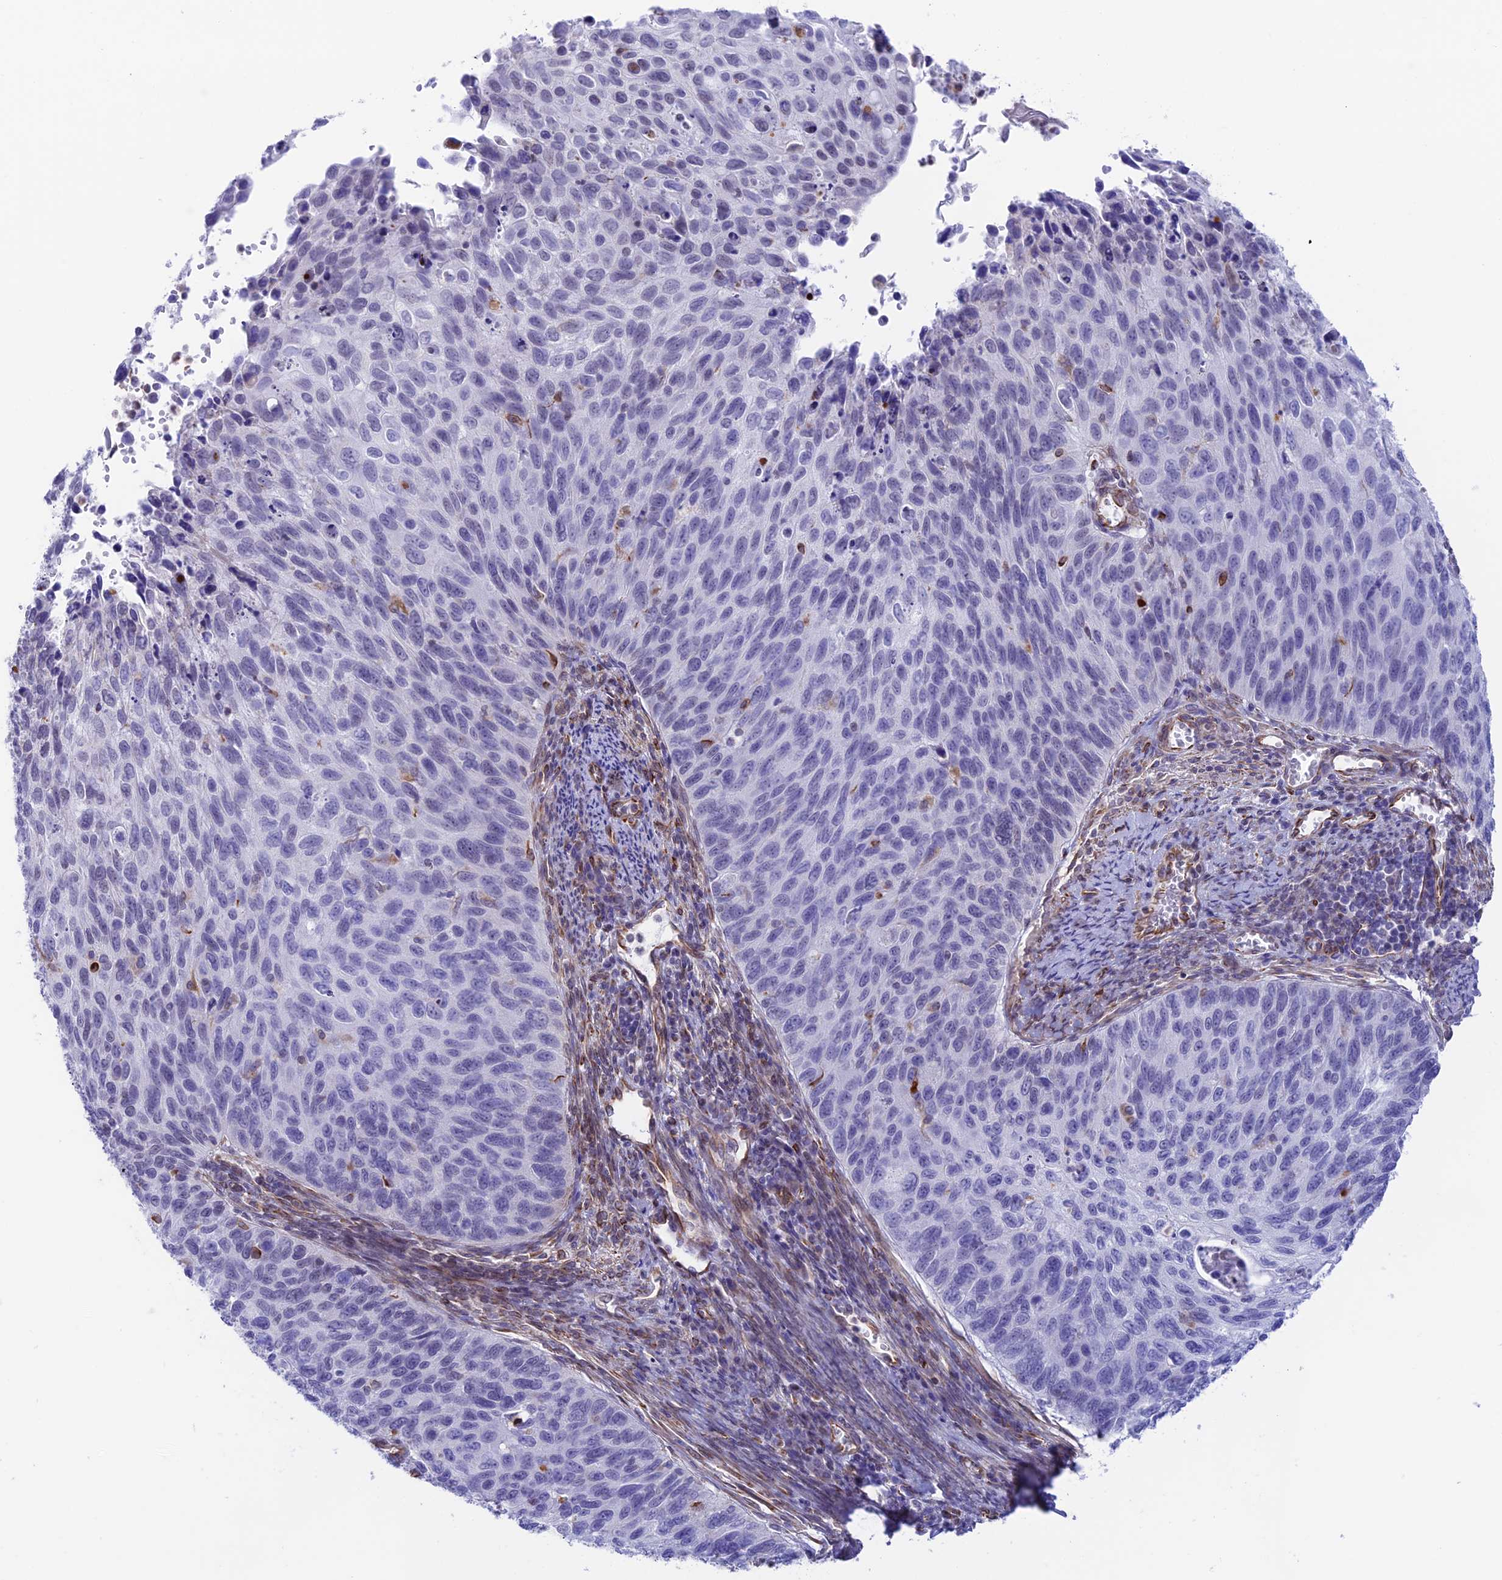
{"staining": {"intensity": "negative", "quantity": "none", "location": "none"}, "tissue": "cervical cancer", "cell_type": "Tumor cells", "image_type": "cancer", "snomed": [{"axis": "morphology", "description": "Squamous cell carcinoma, NOS"}, {"axis": "topography", "description": "Cervix"}], "caption": "This is a image of immunohistochemistry staining of cervical squamous cell carcinoma, which shows no staining in tumor cells.", "gene": "ZNF652", "patient": {"sex": "female", "age": 70}}